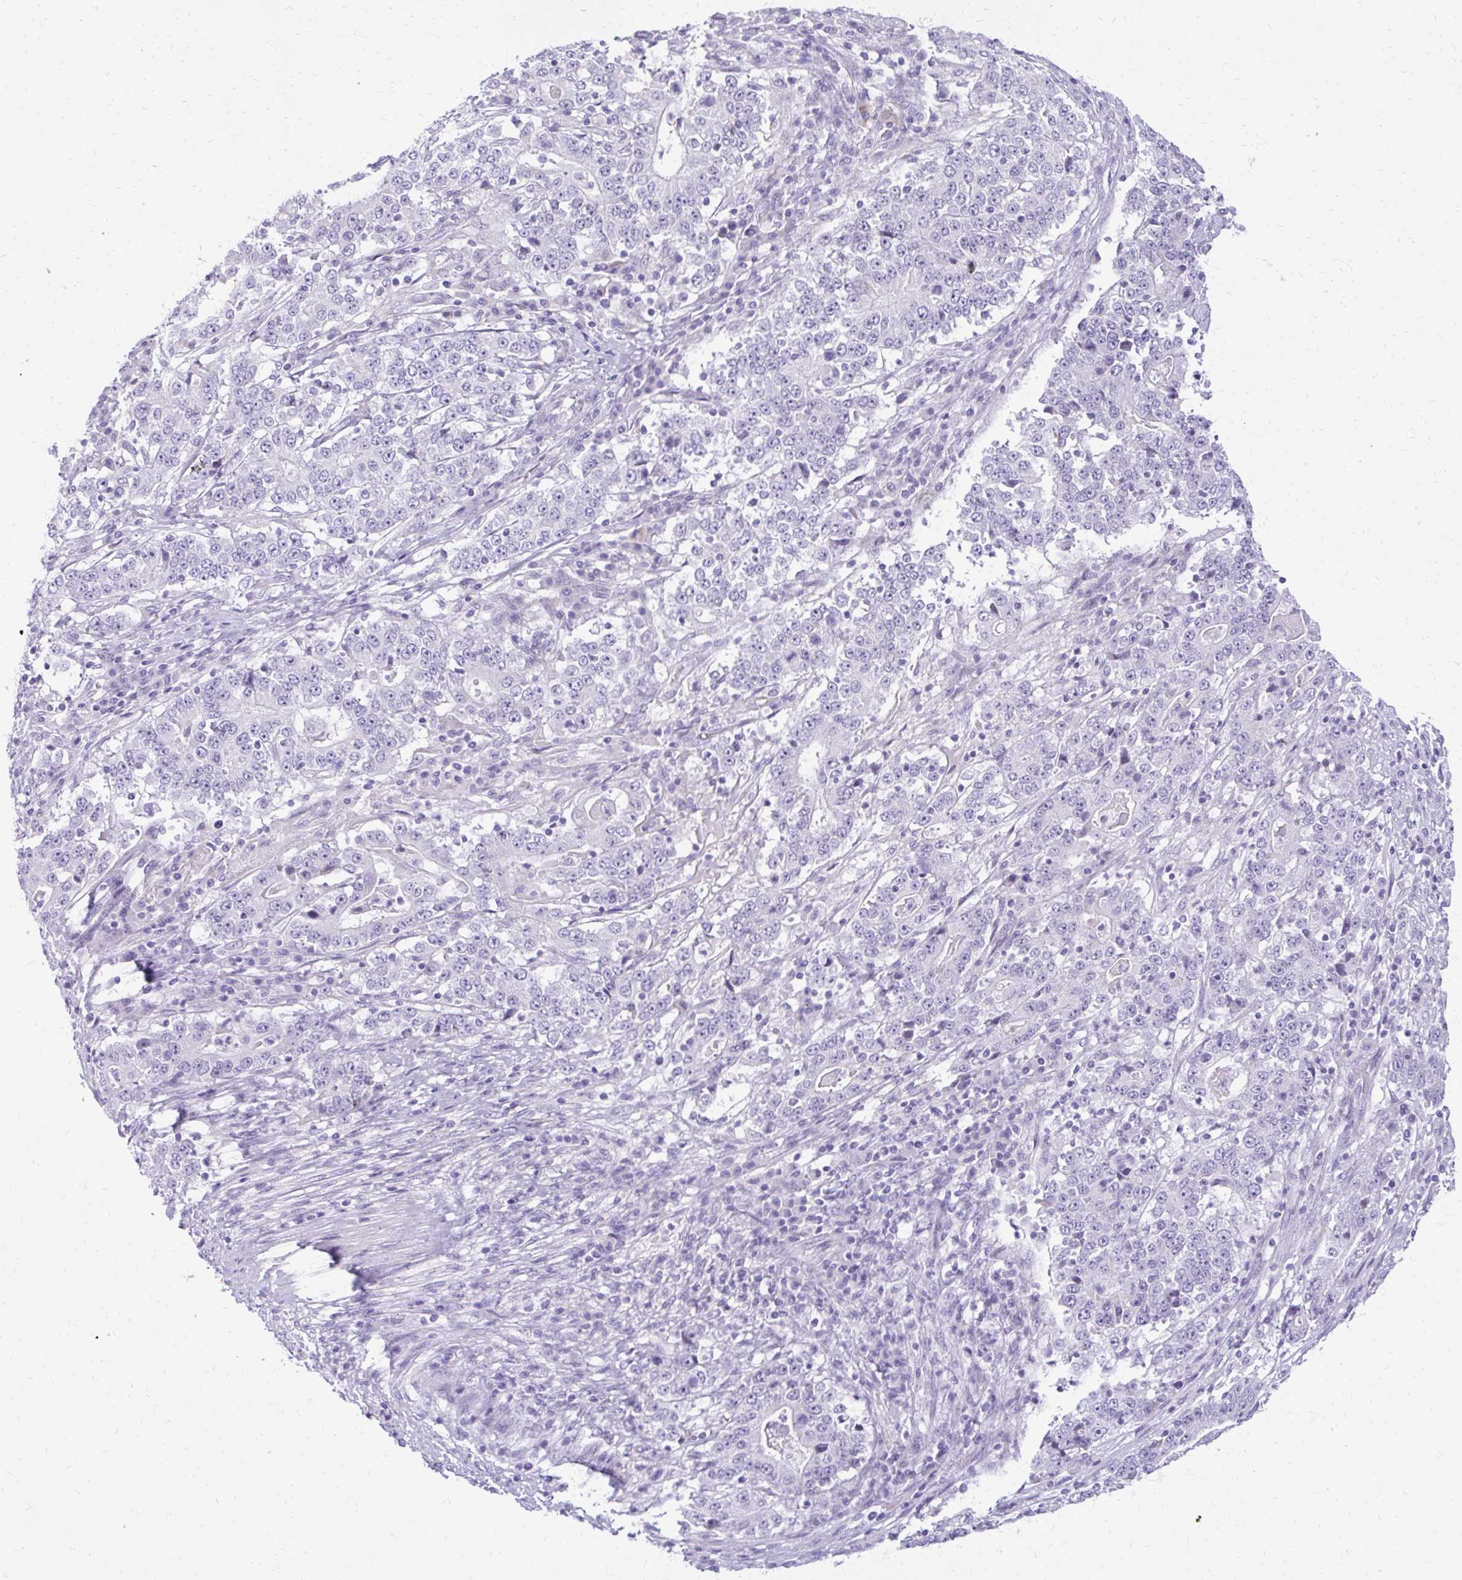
{"staining": {"intensity": "negative", "quantity": "none", "location": "none"}, "tissue": "stomach cancer", "cell_type": "Tumor cells", "image_type": "cancer", "snomed": [{"axis": "morphology", "description": "Adenocarcinoma, NOS"}, {"axis": "topography", "description": "Stomach"}], "caption": "Adenocarcinoma (stomach) stained for a protein using IHC reveals no positivity tumor cells.", "gene": "PRAP1", "patient": {"sex": "male", "age": 59}}